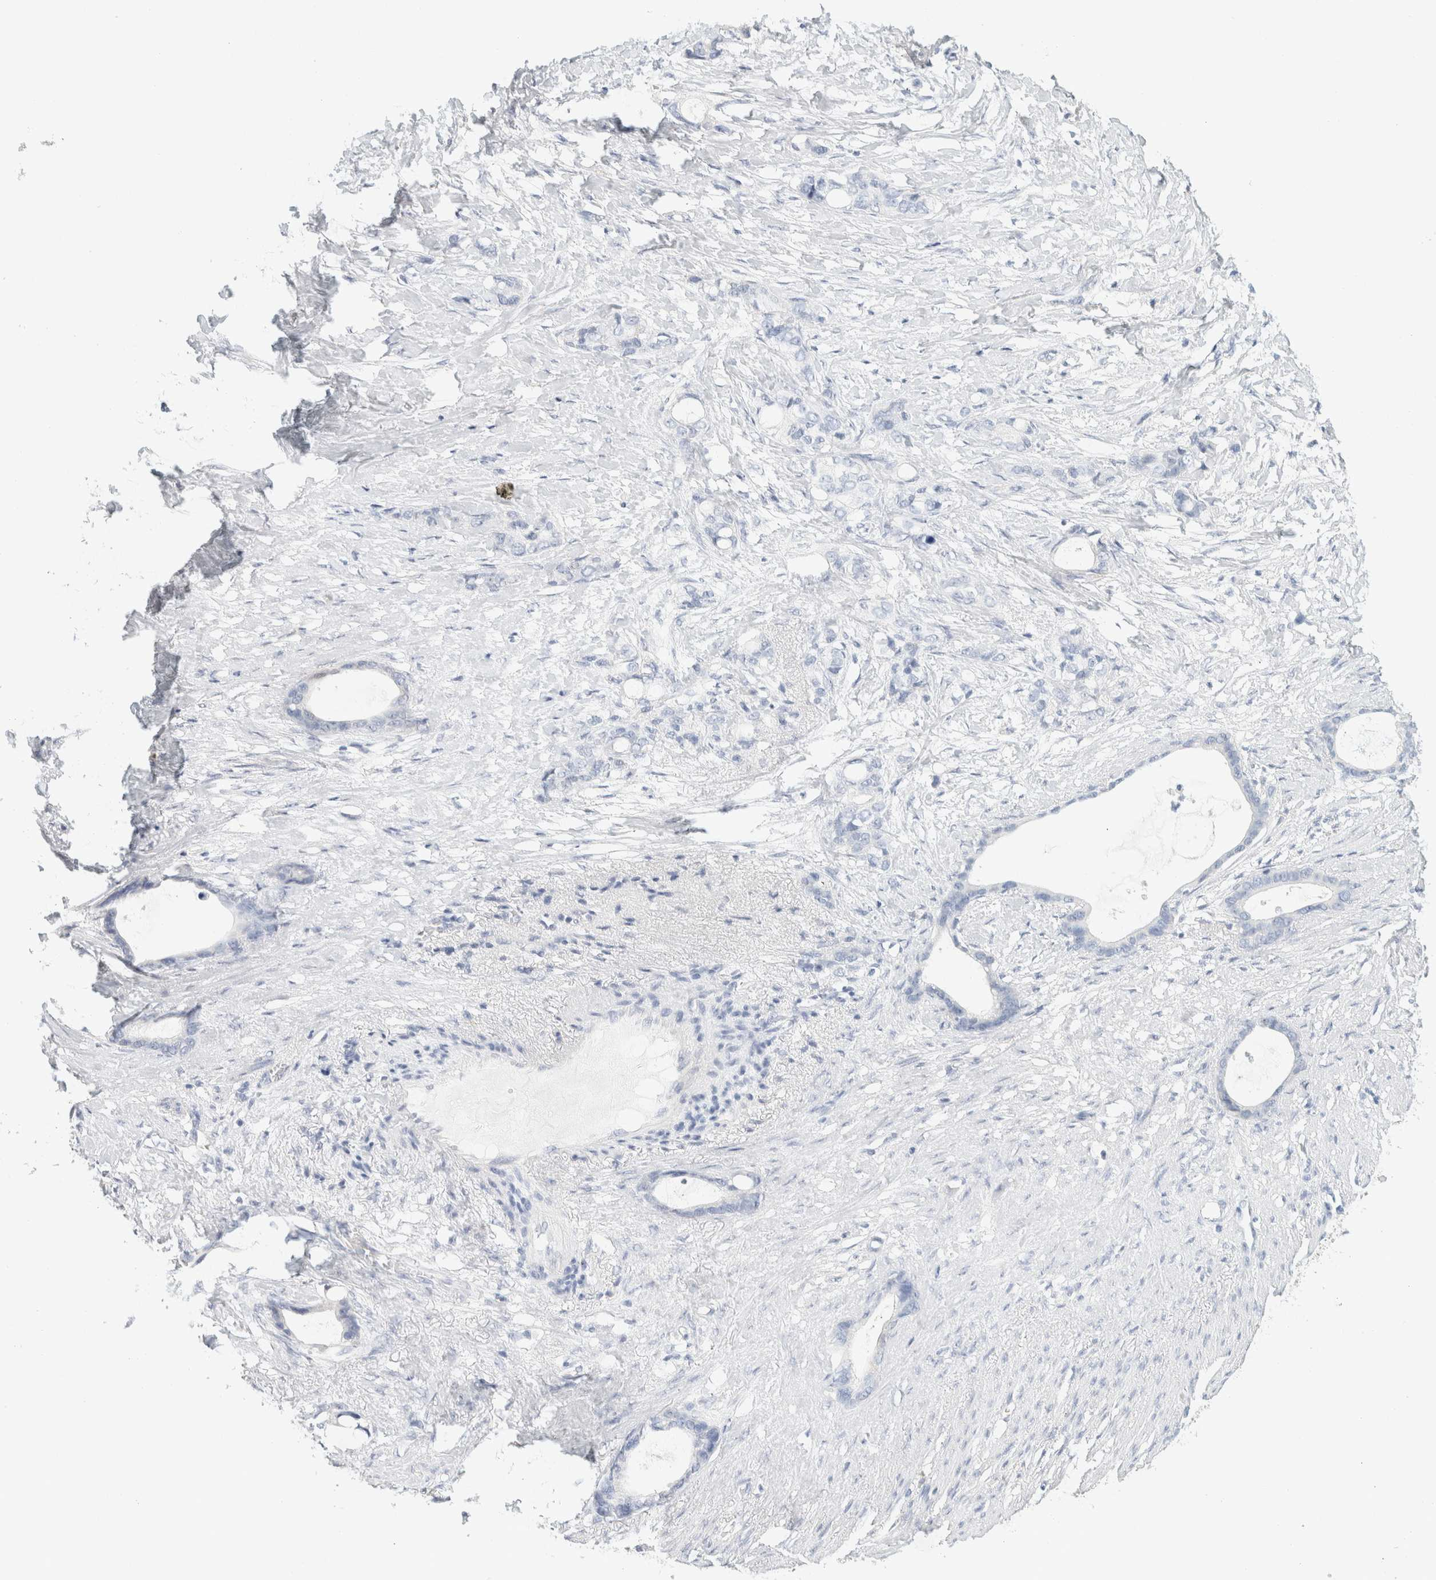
{"staining": {"intensity": "negative", "quantity": "none", "location": "none"}, "tissue": "stomach cancer", "cell_type": "Tumor cells", "image_type": "cancer", "snomed": [{"axis": "morphology", "description": "Adenocarcinoma, NOS"}, {"axis": "topography", "description": "Stomach"}], "caption": "High power microscopy image of an immunohistochemistry micrograph of stomach adenocarcinoma, revealing no significant expression in tumor cells. (Immunohistochemistry (ihc), brightfield microscopy, high magnification).", "gene": "NEFM", "patient": {"sex": "female", "age": 75}}